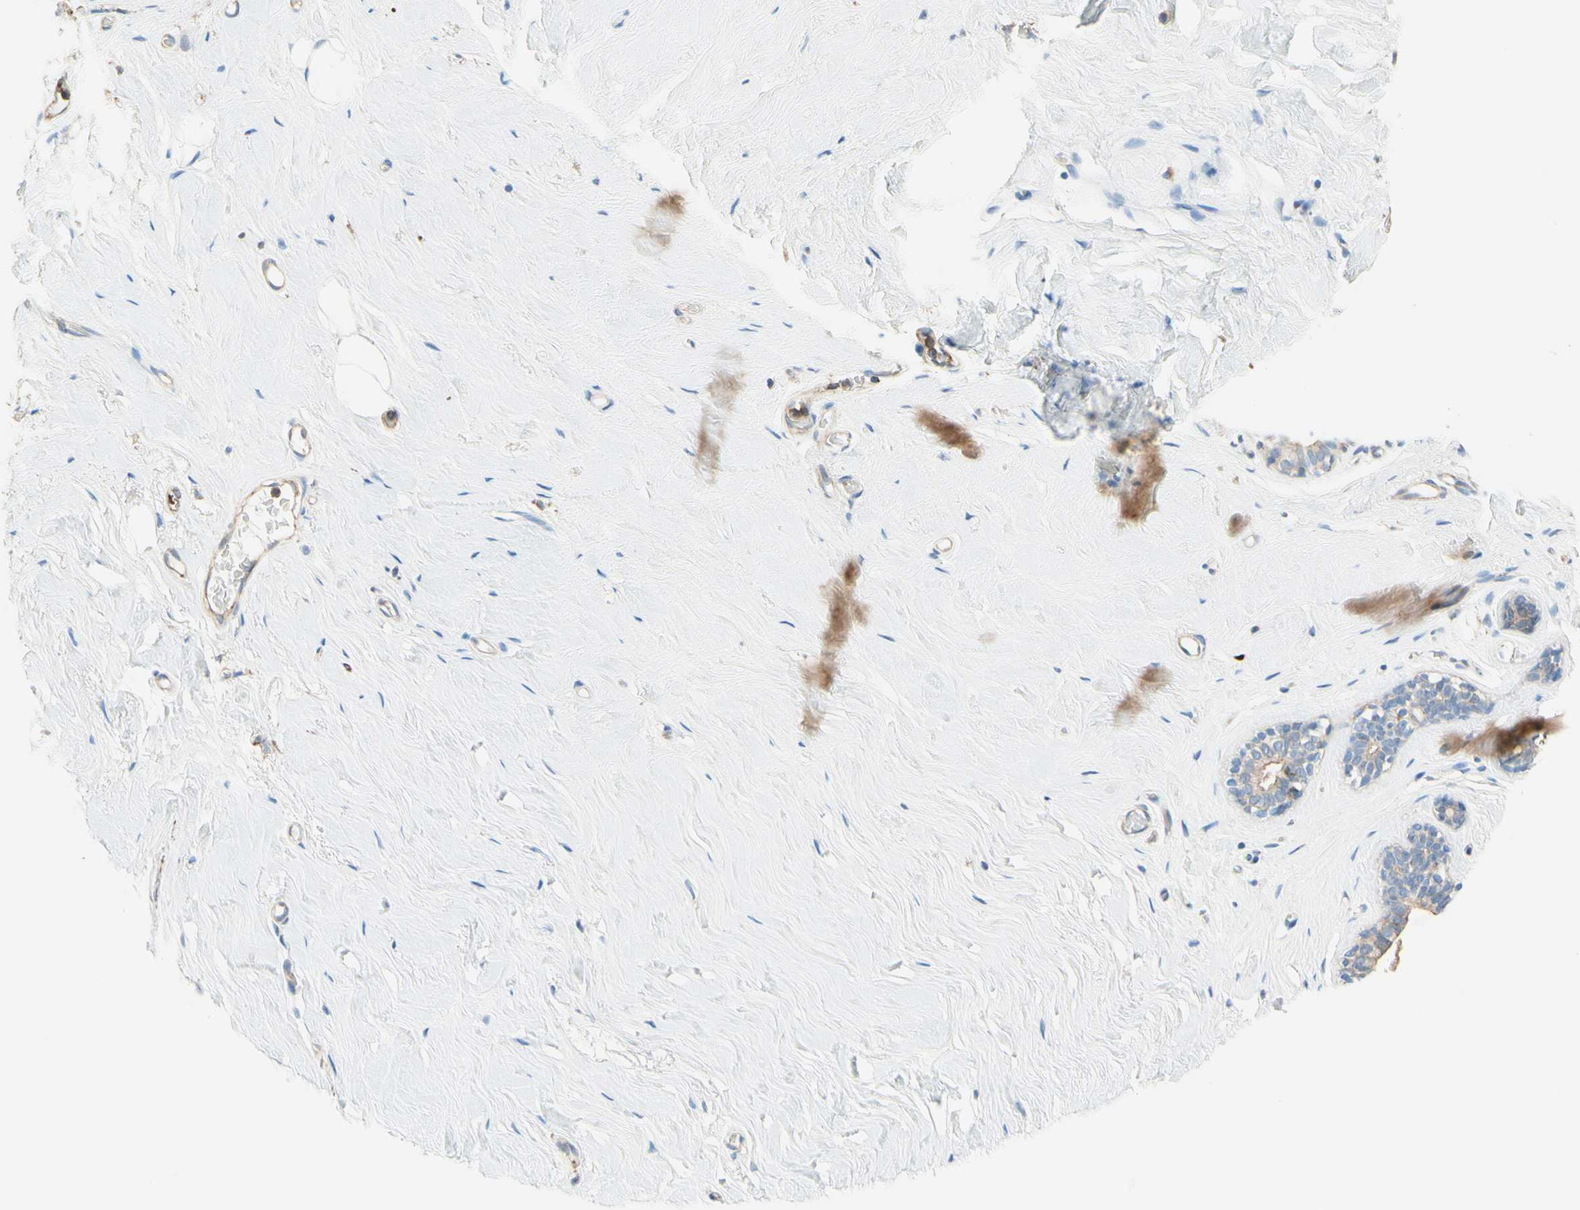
{"staining": {"intensity": "negative", "quantity": "none", "location": "none"}, "tissue": "breast", "cell_type": "Adipocytes", "image_type": "normal", "snomed": [{"axis": "morphology", "description": "Normal tissue, NOS"}, {"axis": "topography", "description": "Breast"}], "caption": "Immunohistochemistry (IHC) of normal breast exhibits no positivity in adipocytes.", "gene": "SEMA4C", "patient": {"sex": "female", "age": 75}}